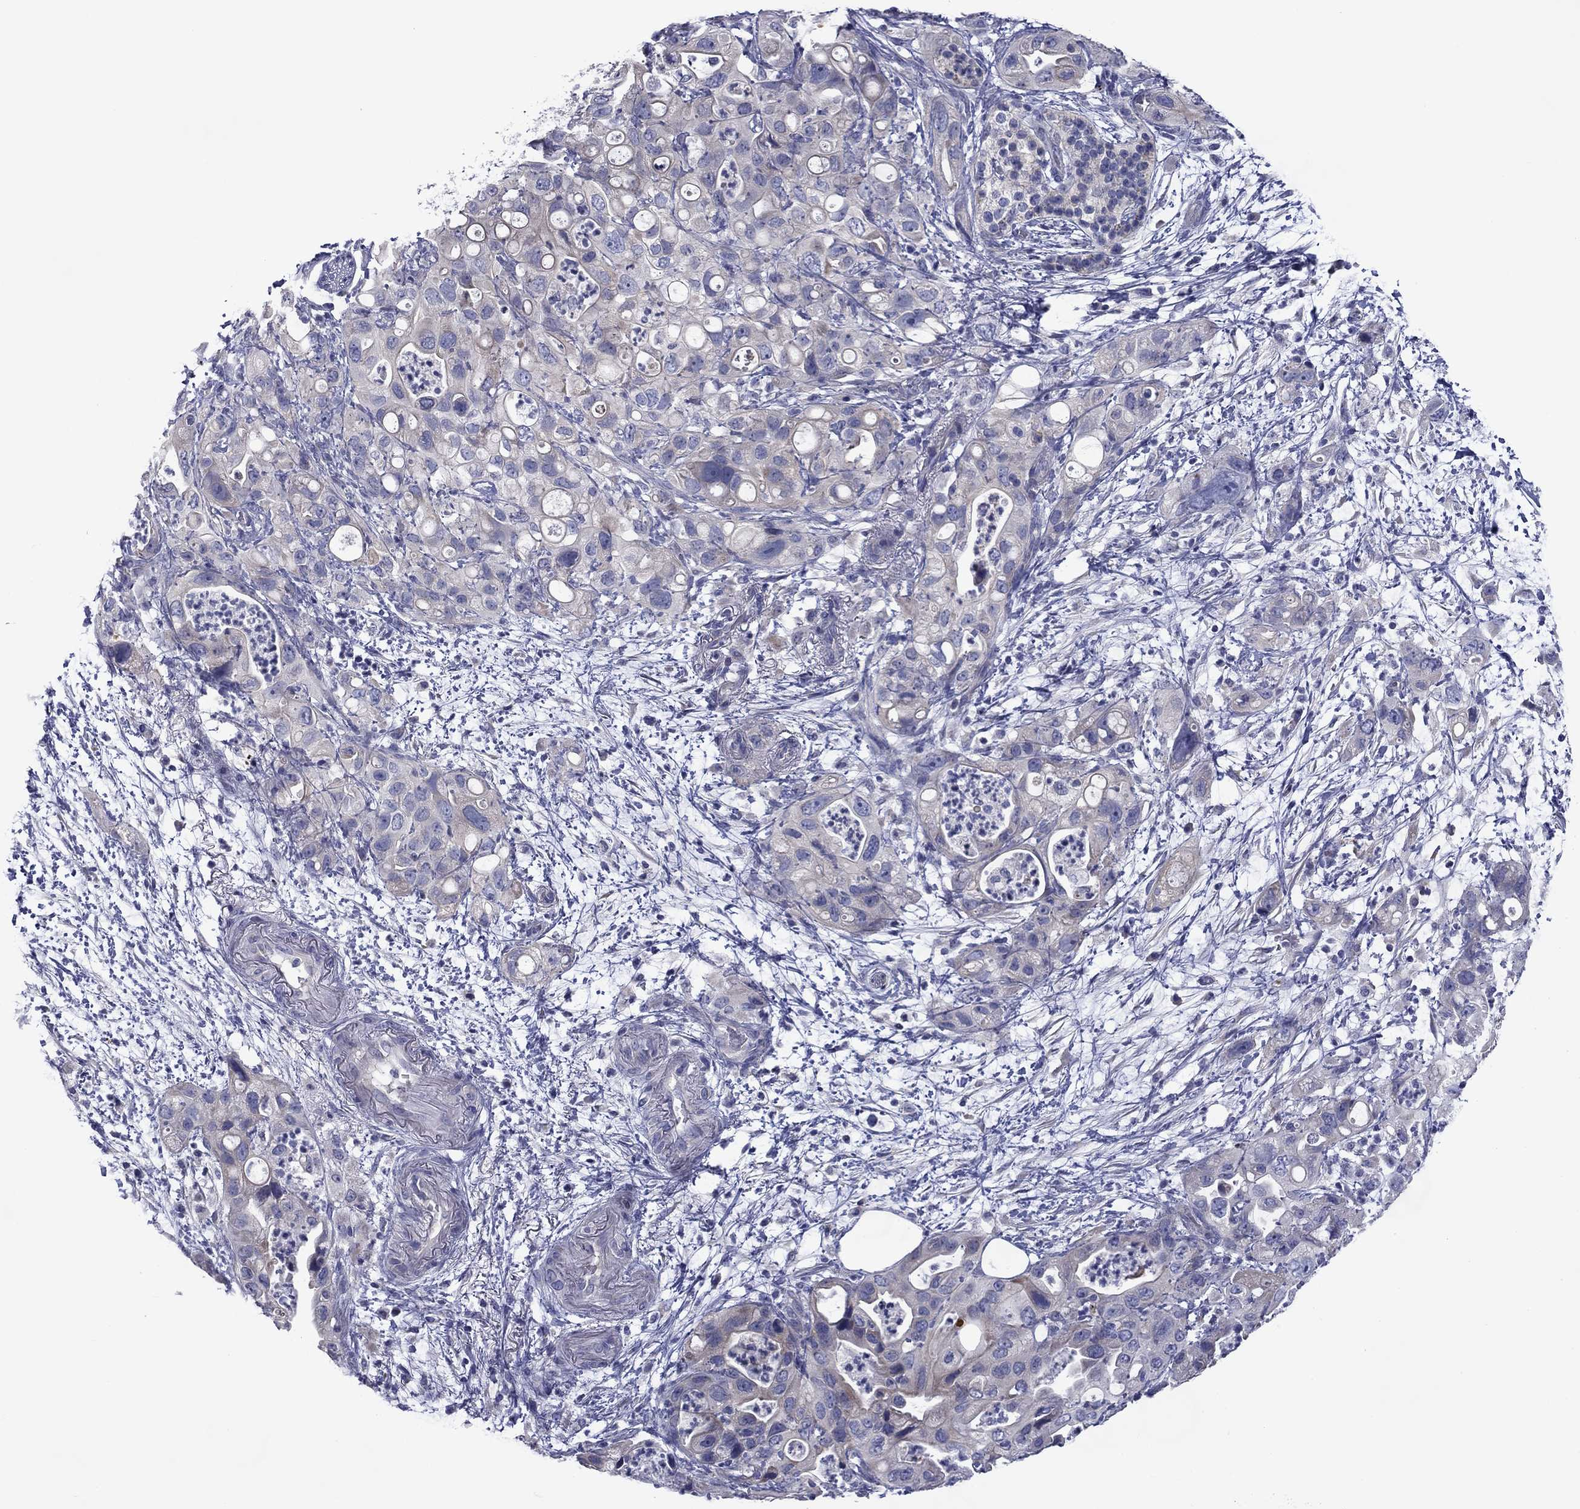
{"staining": {"intensity": "negative", "quantity": "none", "location": "none"}, "tissue": "pancreatic cancer", "cell_type": "Tumor cells", "image_type": "cancer", "snomed": [{"axis": "morphology", "description": "Adenocarcinoma, NOS"}, {"axis": "topography", "description": "Pancreas"}], "caption": "The immunohistochemistry (IHC) micrograph has no significant staining in tumor cells of pancreatic cancer (adenocarcinoma) tissue.", "gene": "SPATA7", "patient": {"sex": "female", "age": 72}}